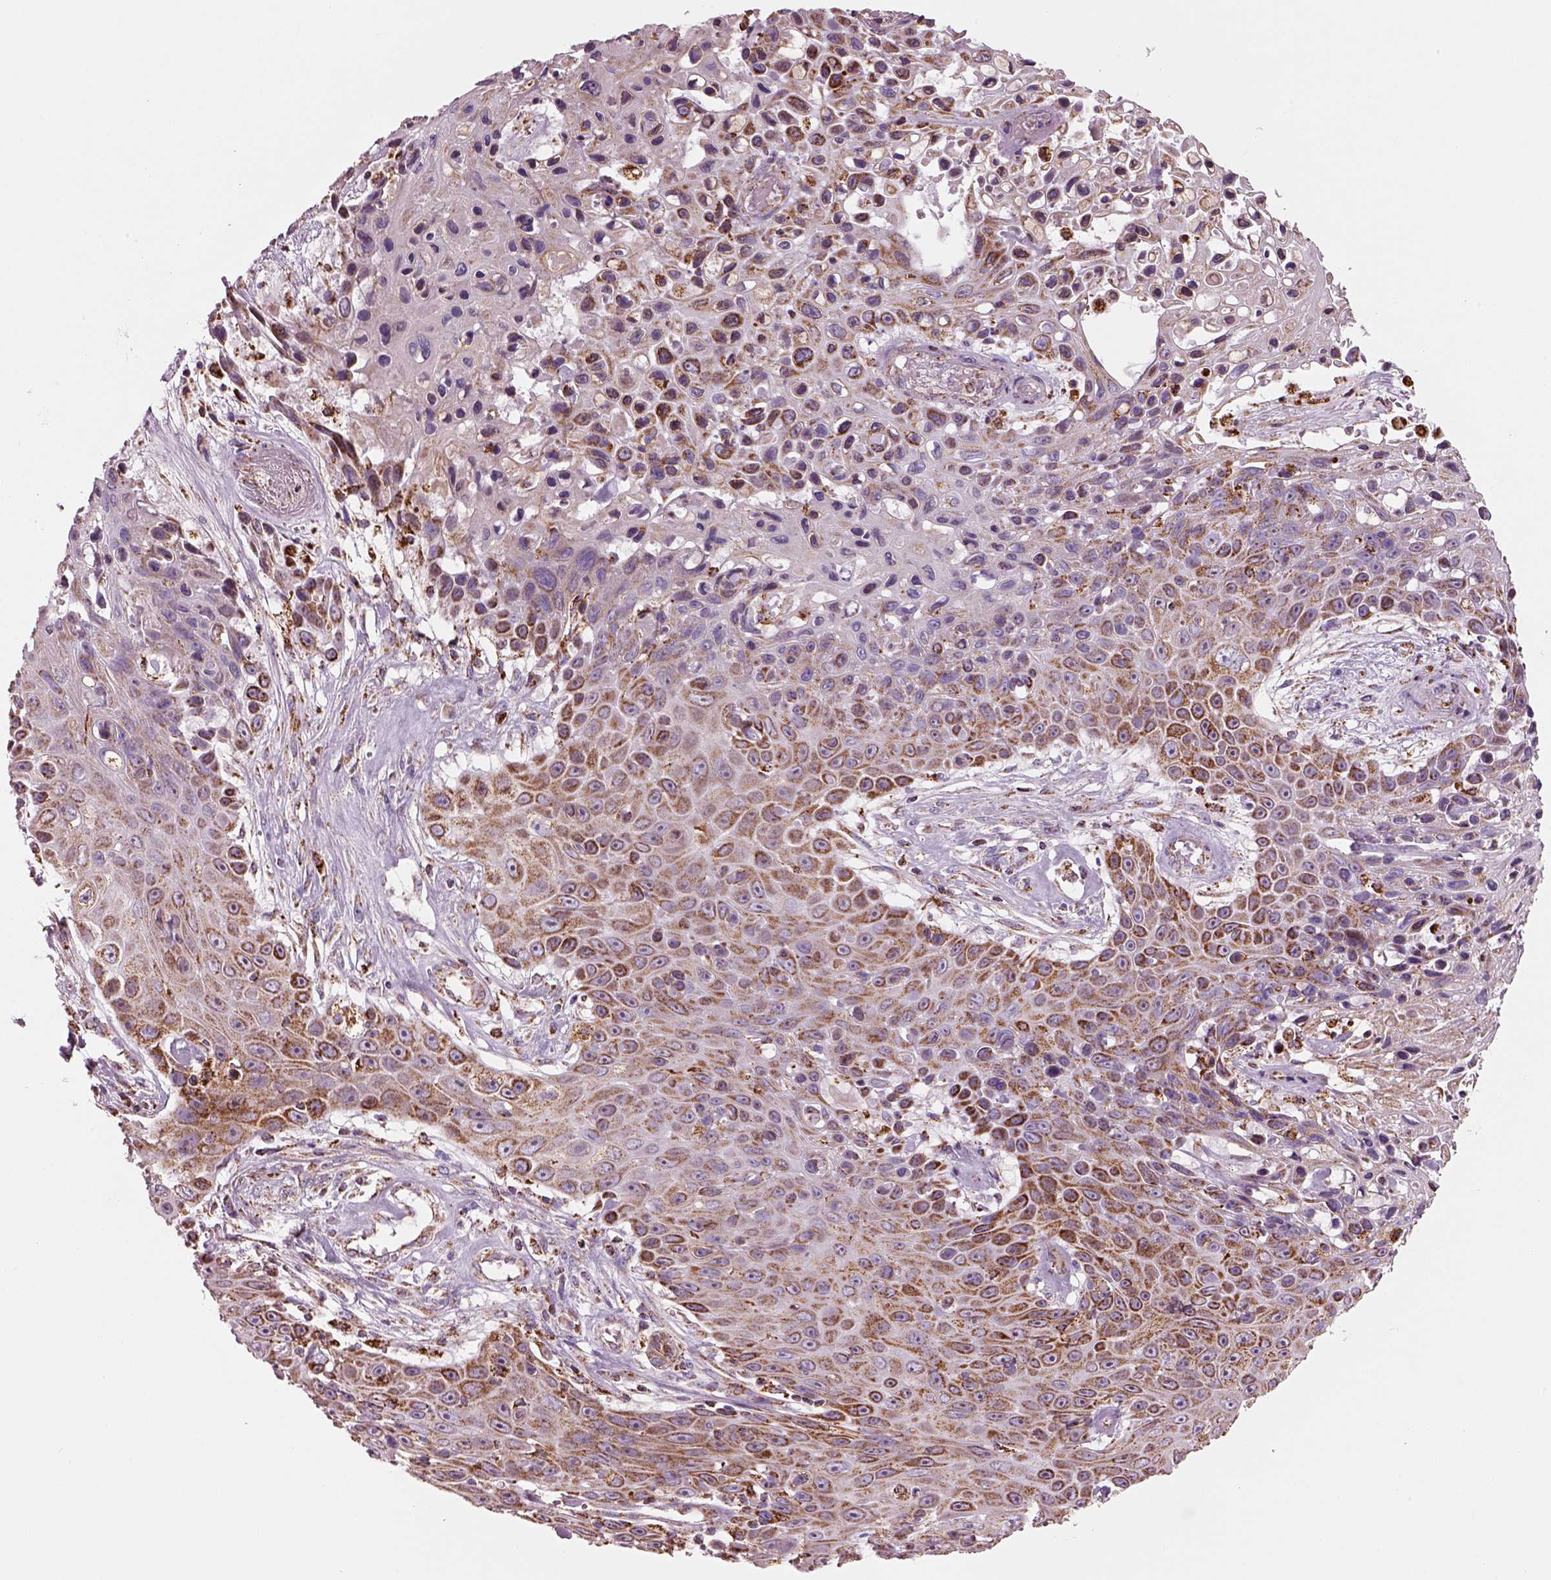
{"staining": {"intensity": "strong", "quantity": ">75%", "location": "cytoplasmic/membranous"}, "tissue": "skin cancer", "cell_type": "Tumor cells", "image_type": "cancer", "snomed": [{"axis": "morphology", "description": "Squamous cell carcinoma, NOS"}, {"axis": "topography", "description": "Skin"}], "caption": "A high amount of strong cytoplasmic/membranous staining is present in about >75% of tumor cells in squamous cell carcinoma (skin) tissue. The staining was performed using DAB, with brown indicating positive protein expression. Nuclei are stained blue with hematoxylin.", "gene": "SLC25A24", "patient": {"sex": "male", "age": 82}}